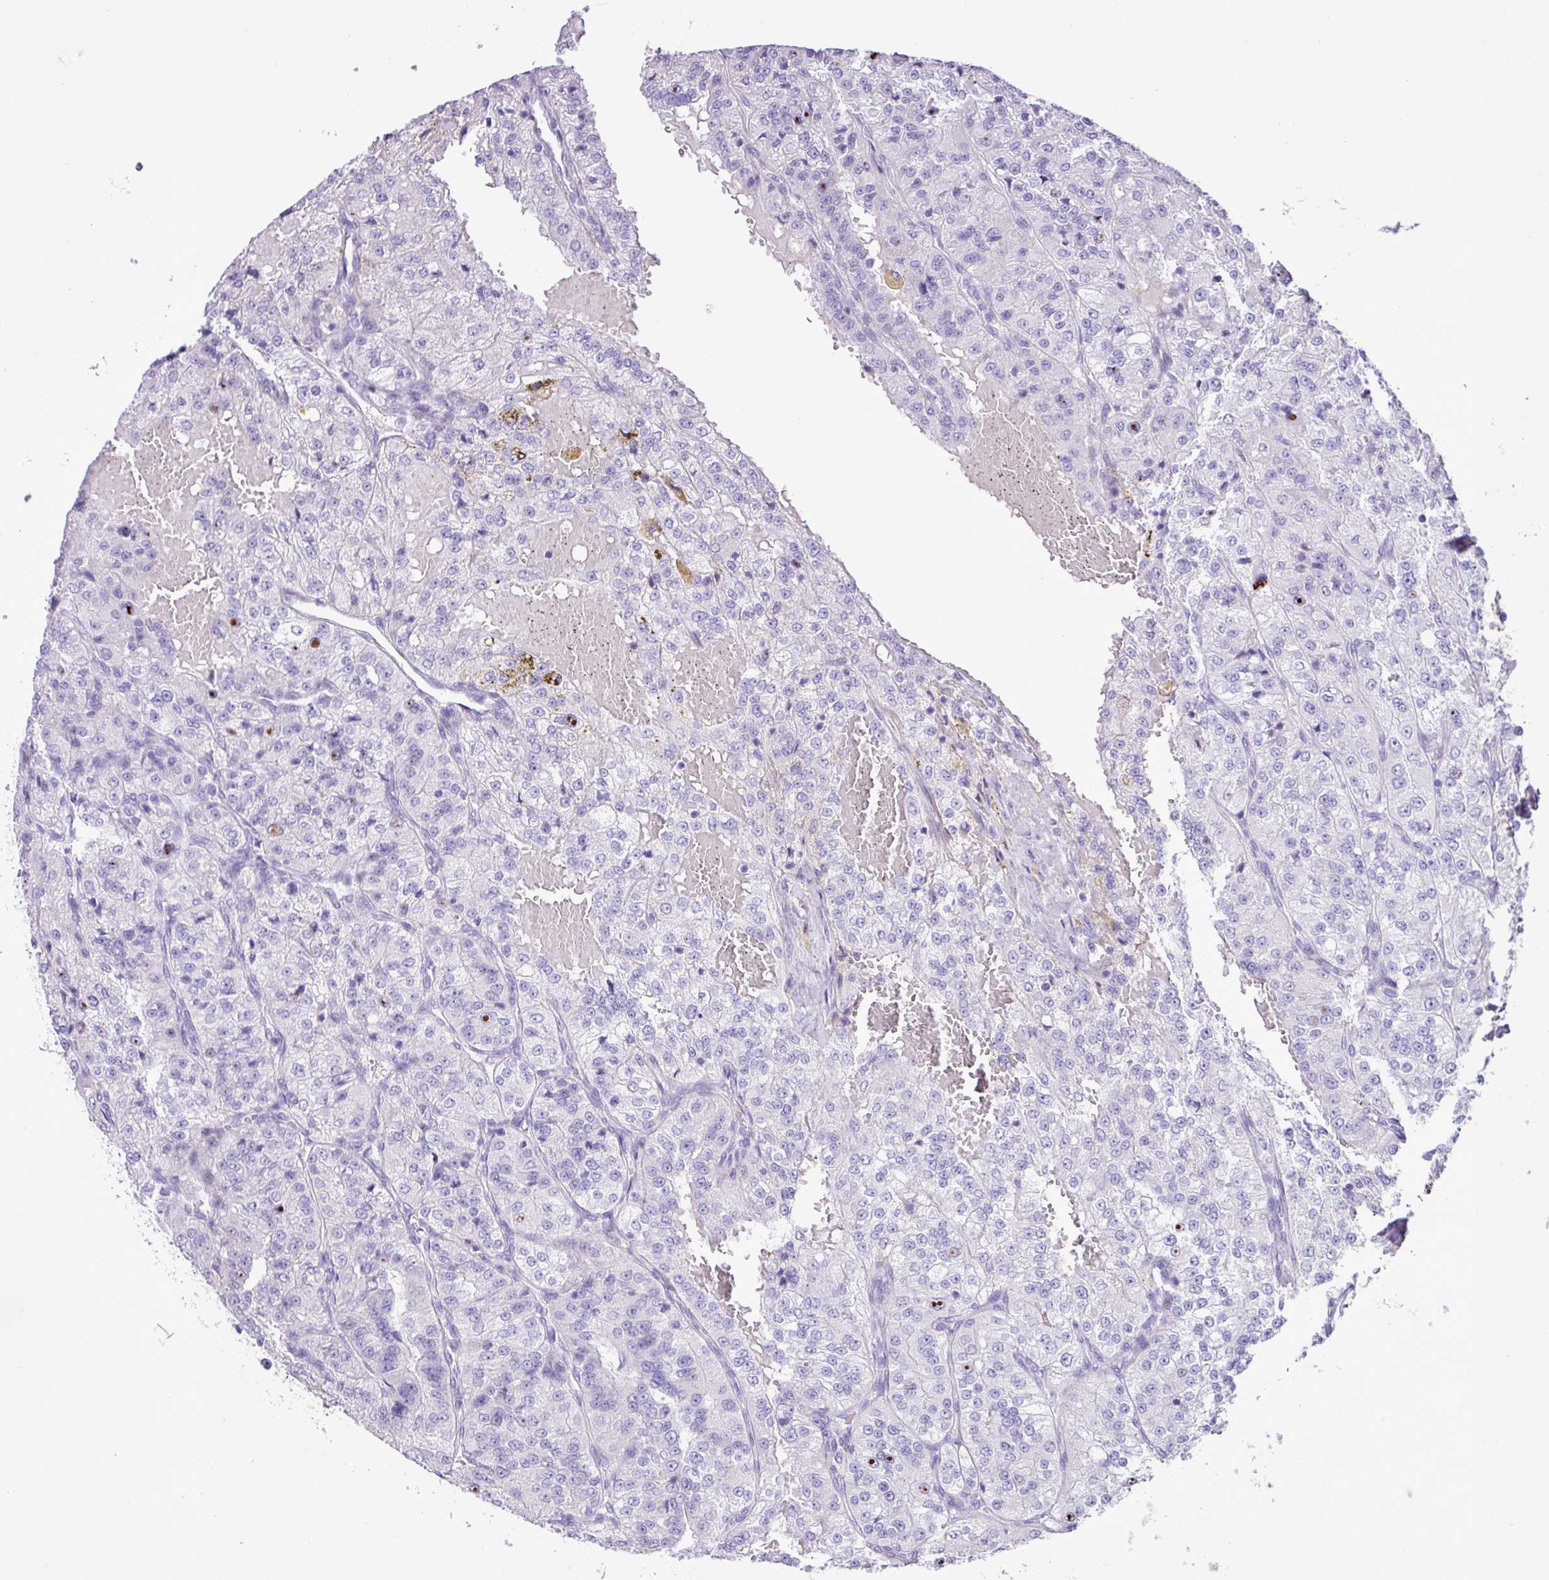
{"staining": {"intensity": "negative", "quantity": "none", "location": "none"}, "tissue": "renal cancer", "cell_type": "Tumor cells", "image_type": "cancer", "snomed": [{"axis": "morphology", "description": "Adenocarcinoma, NOS"}, {"axis": "topography", "description": "Kidney"}], "caption": "A micrograph of renal cancer (adenocarcinoma) stained for a protein demonstrates no brown staining in tumor cells.", "gene": "YLPM1", "patient": {"sex": "female", "age": 63}}